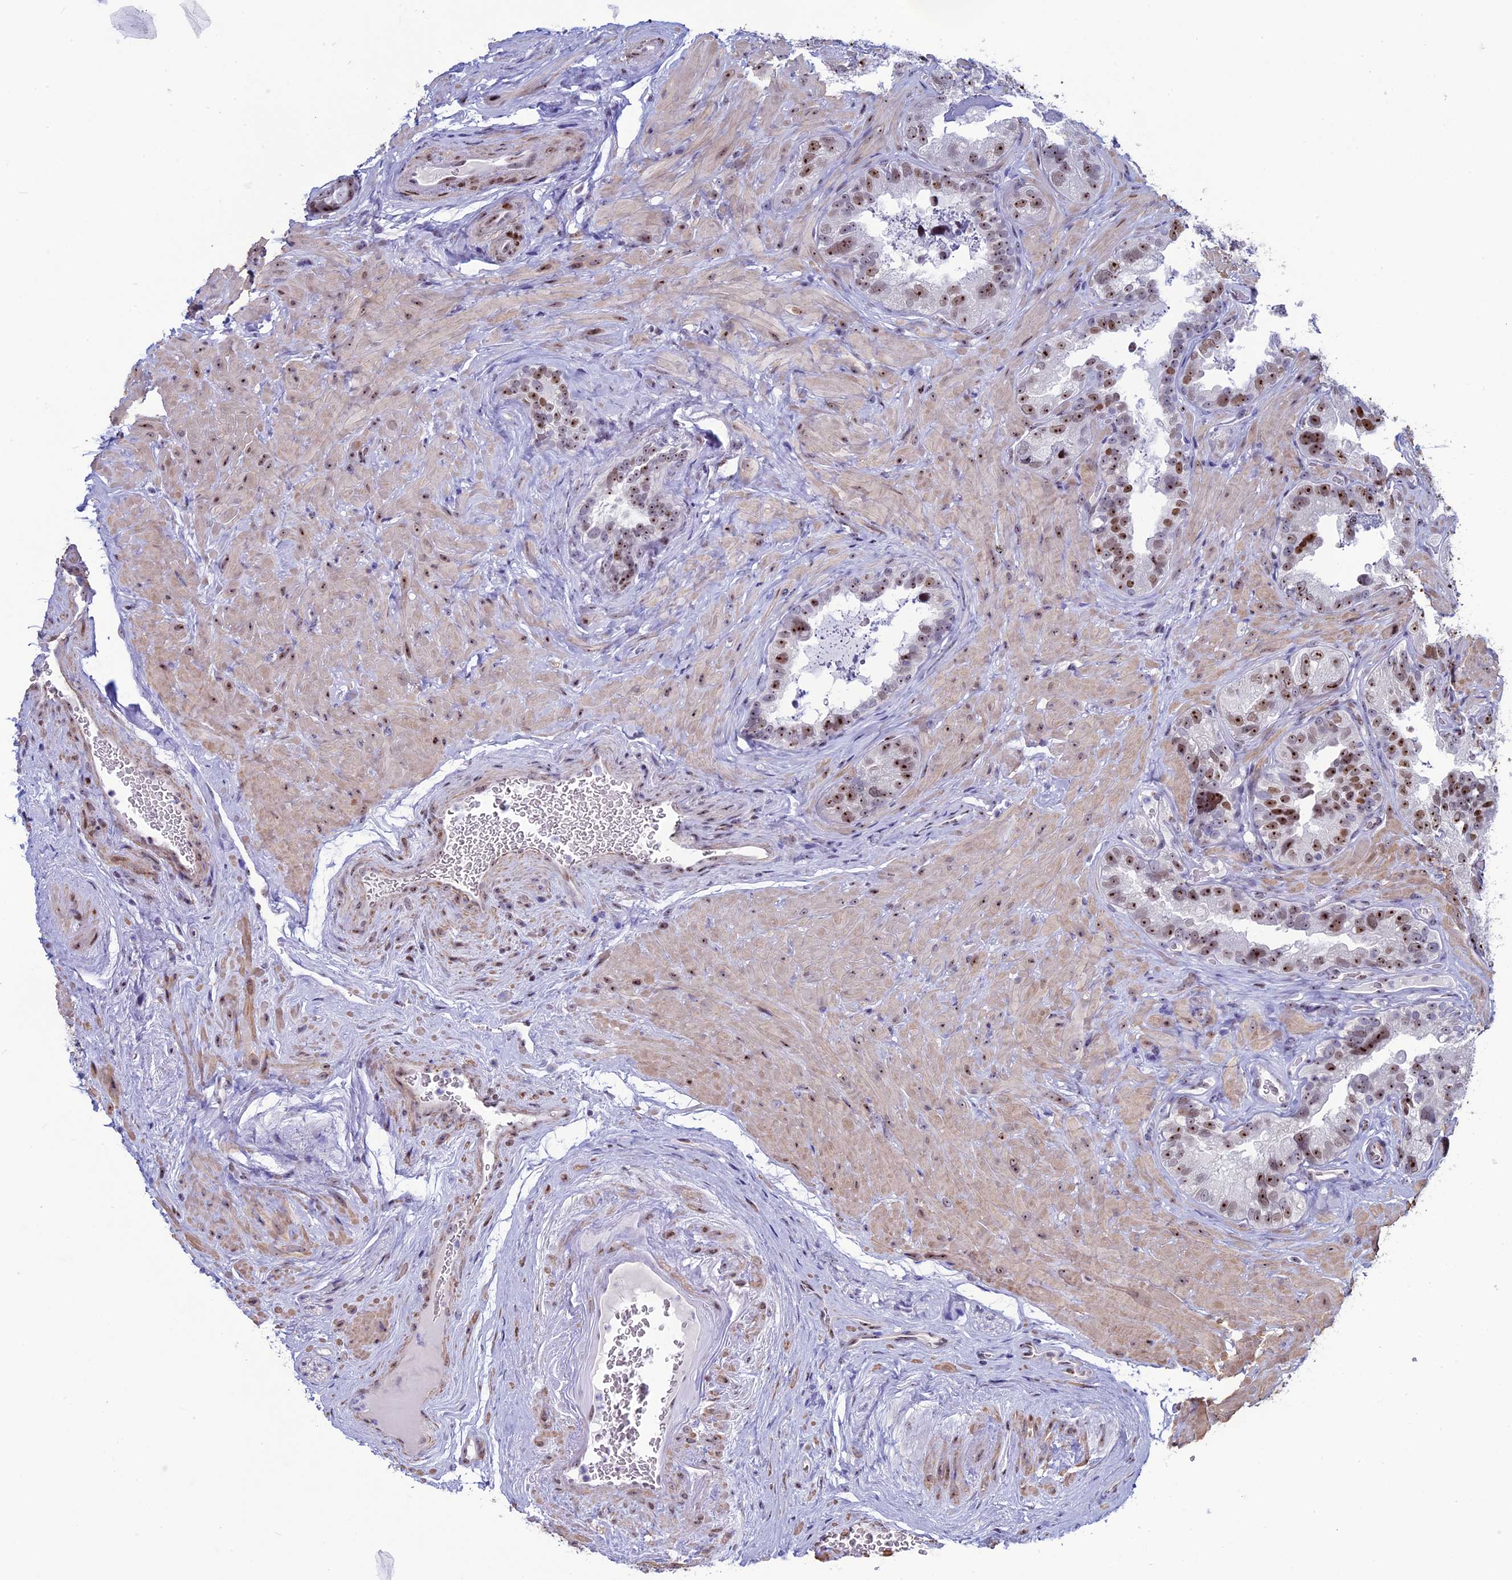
{"staining": {"intensity": "strong", "quantity": "25%-75%", "location": "nuclear"}, "tissue": "seminal vesicle", "cell_type": "Glandular cells", "image_type": "normal", "snomed": [{"axis": "morphology", "description": "Normal tissue, NOS"}, {"axis": "topography", "description": "Seminal veicle"}, {"axis": "topography", "description": "Peripheral nerve tissue"}], "caption": "Benign seminal vesicle demonstrates strong nuclear positivity in approximately 25%-75% of glandular cells.", "gene": "CCDC86", "patient": {"sex": "male", "age": 67}}